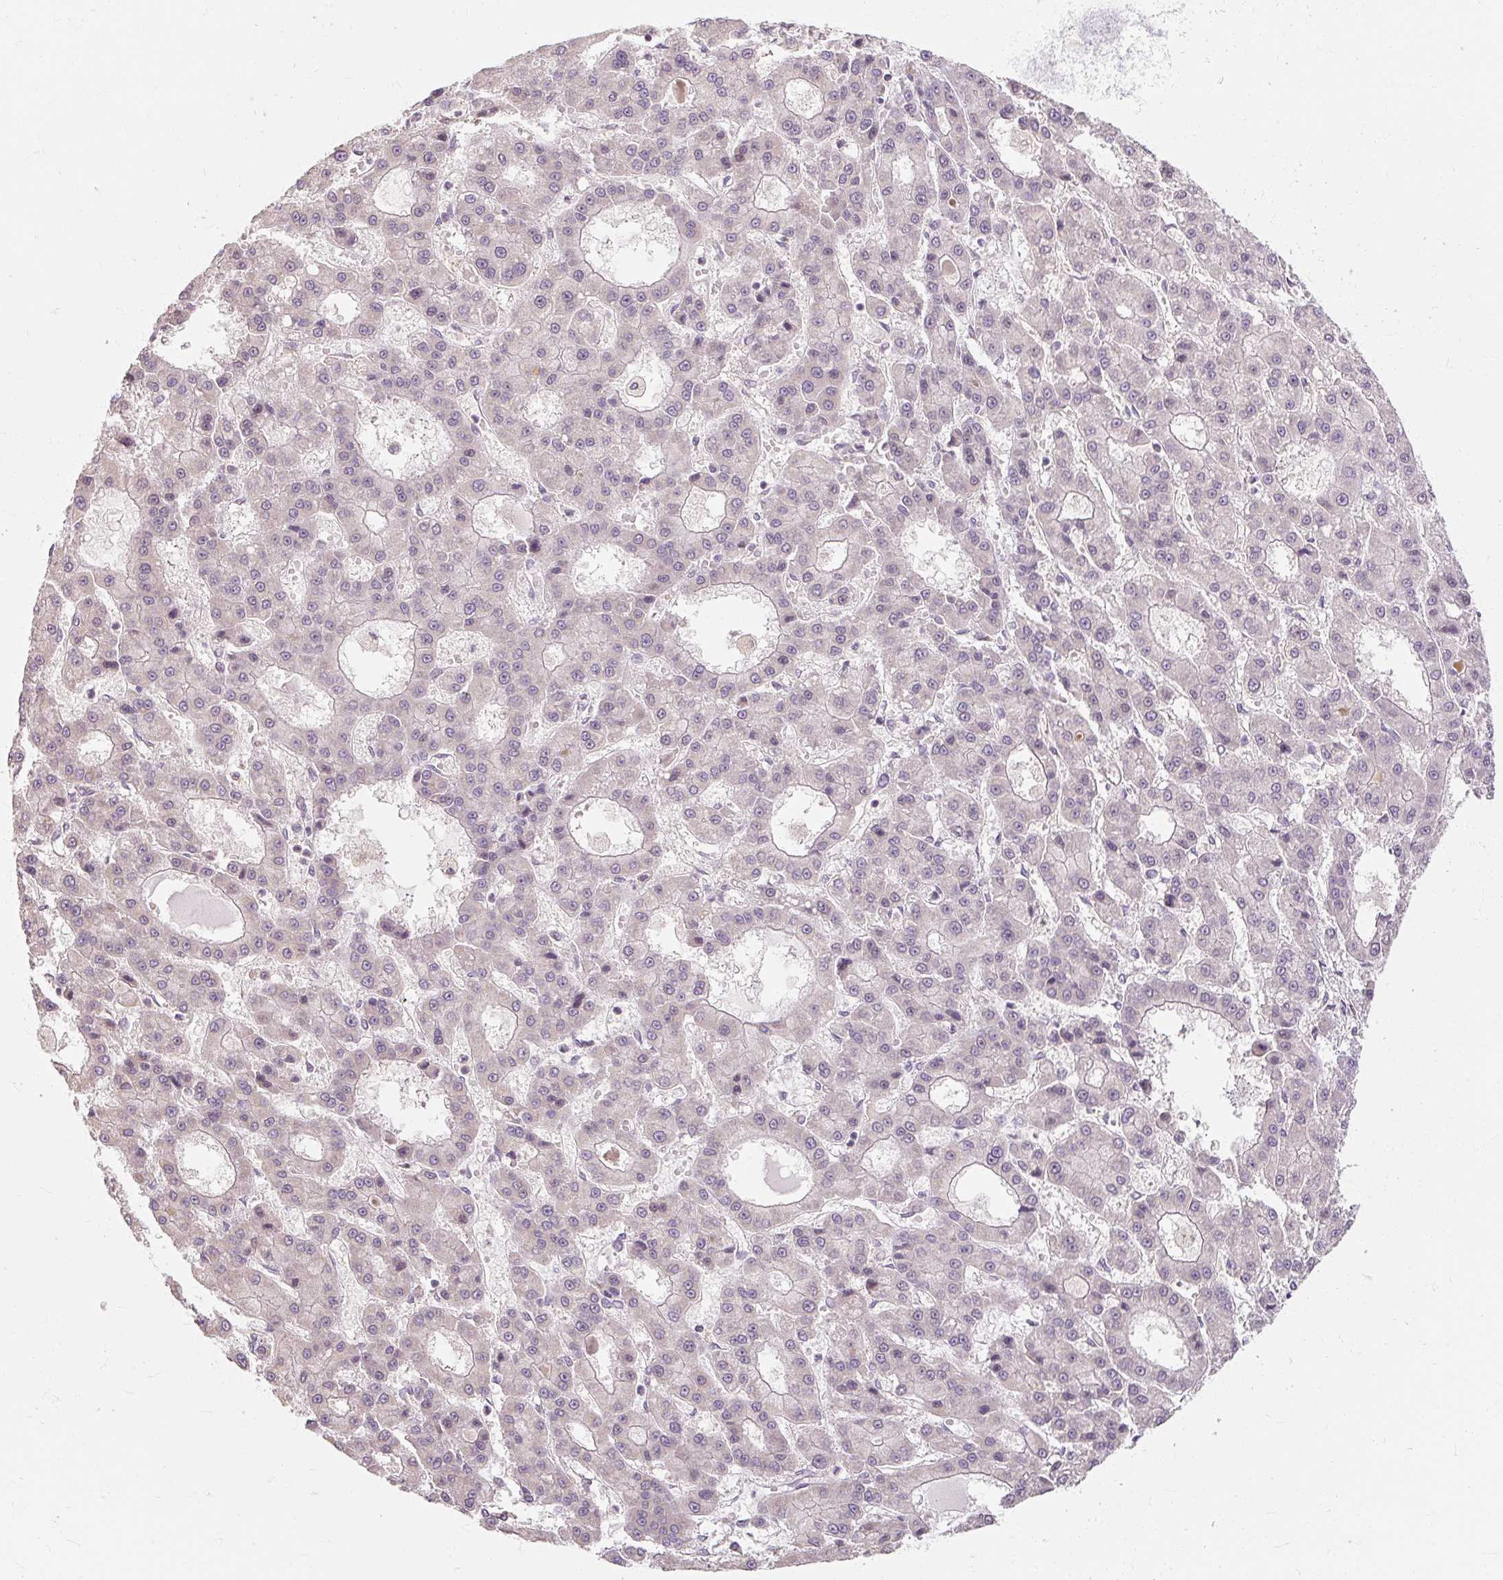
{"staining": {"intensity": "negative", "quantity": "none", "location": "none"}, "tissue": "liver cancer", "cell_type": "Tumor cells", "image_type": "cancer", "snomed": [{"axis": "morphology", "description": "Carcinoma, Hepatocellular, NOS"}, {"axis": "topography", "description": "Liver"}], "caption": "This is an immunohistochemistry (IHC) micrograph of human liver hepatocellular carcinoma. There is no positivity in tumor cells.", "gene": "RB1CC1", "patient": {"sex": "male", "age": 70}}